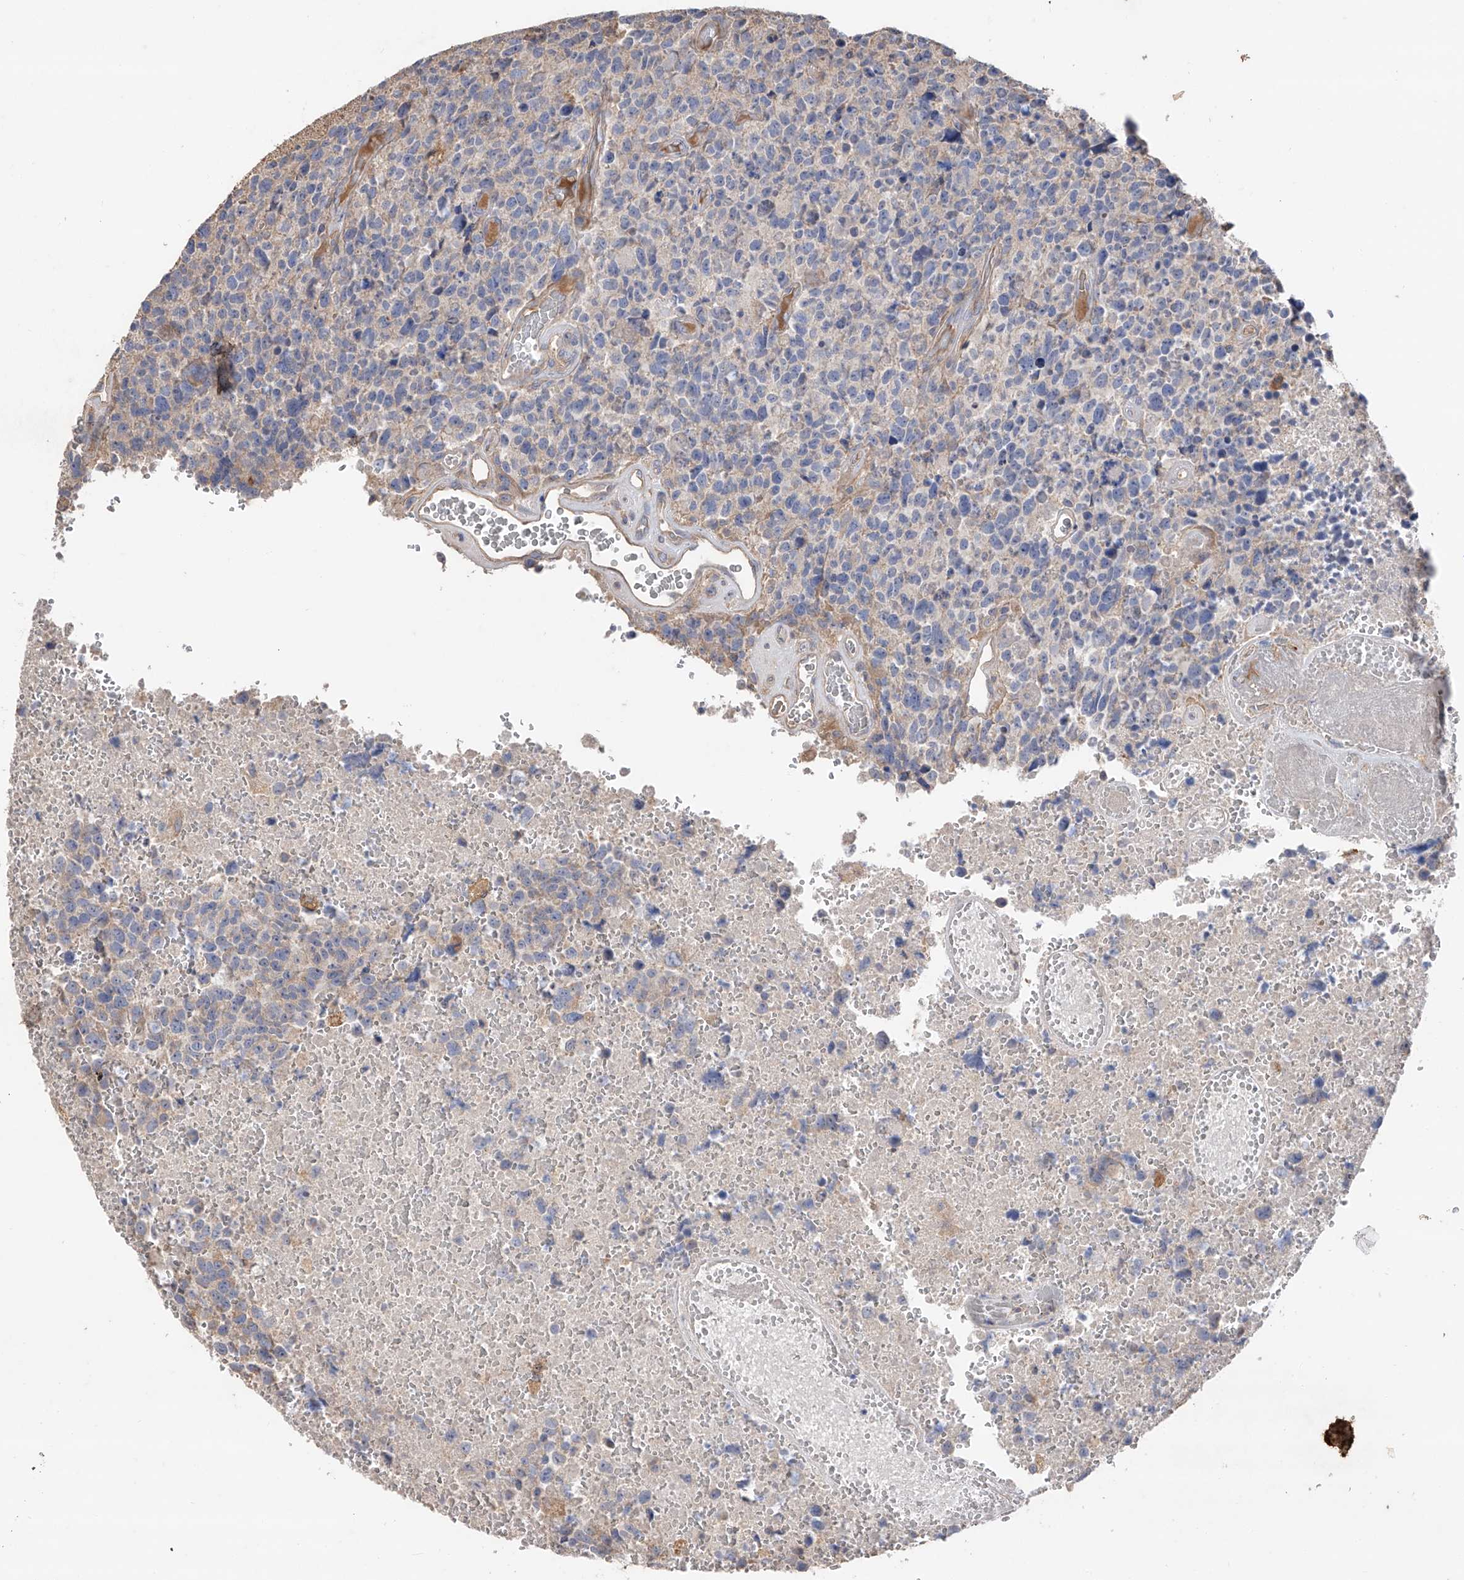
{"staining": {"intensity": "negative", "quantity": "none", "location": "none"}, "tissue": "glioma", "cell_type": "Tumor cells", "image_type": "cancer", "snomed": [{"axis": "morphology", "description": "Glioma, malignant, High grade"}, {"axis": "topography", "description": "Brain"}], "caption": "Immunohistochemical staining of human glioma reveals no significant positivity in tumor cells. (Brightfield microscopy of DAB (3,3'-diaminobenzidine) IHC at high magnification).", "gene": "EDN1", "patient": {"sex": "male", "age": 69}}